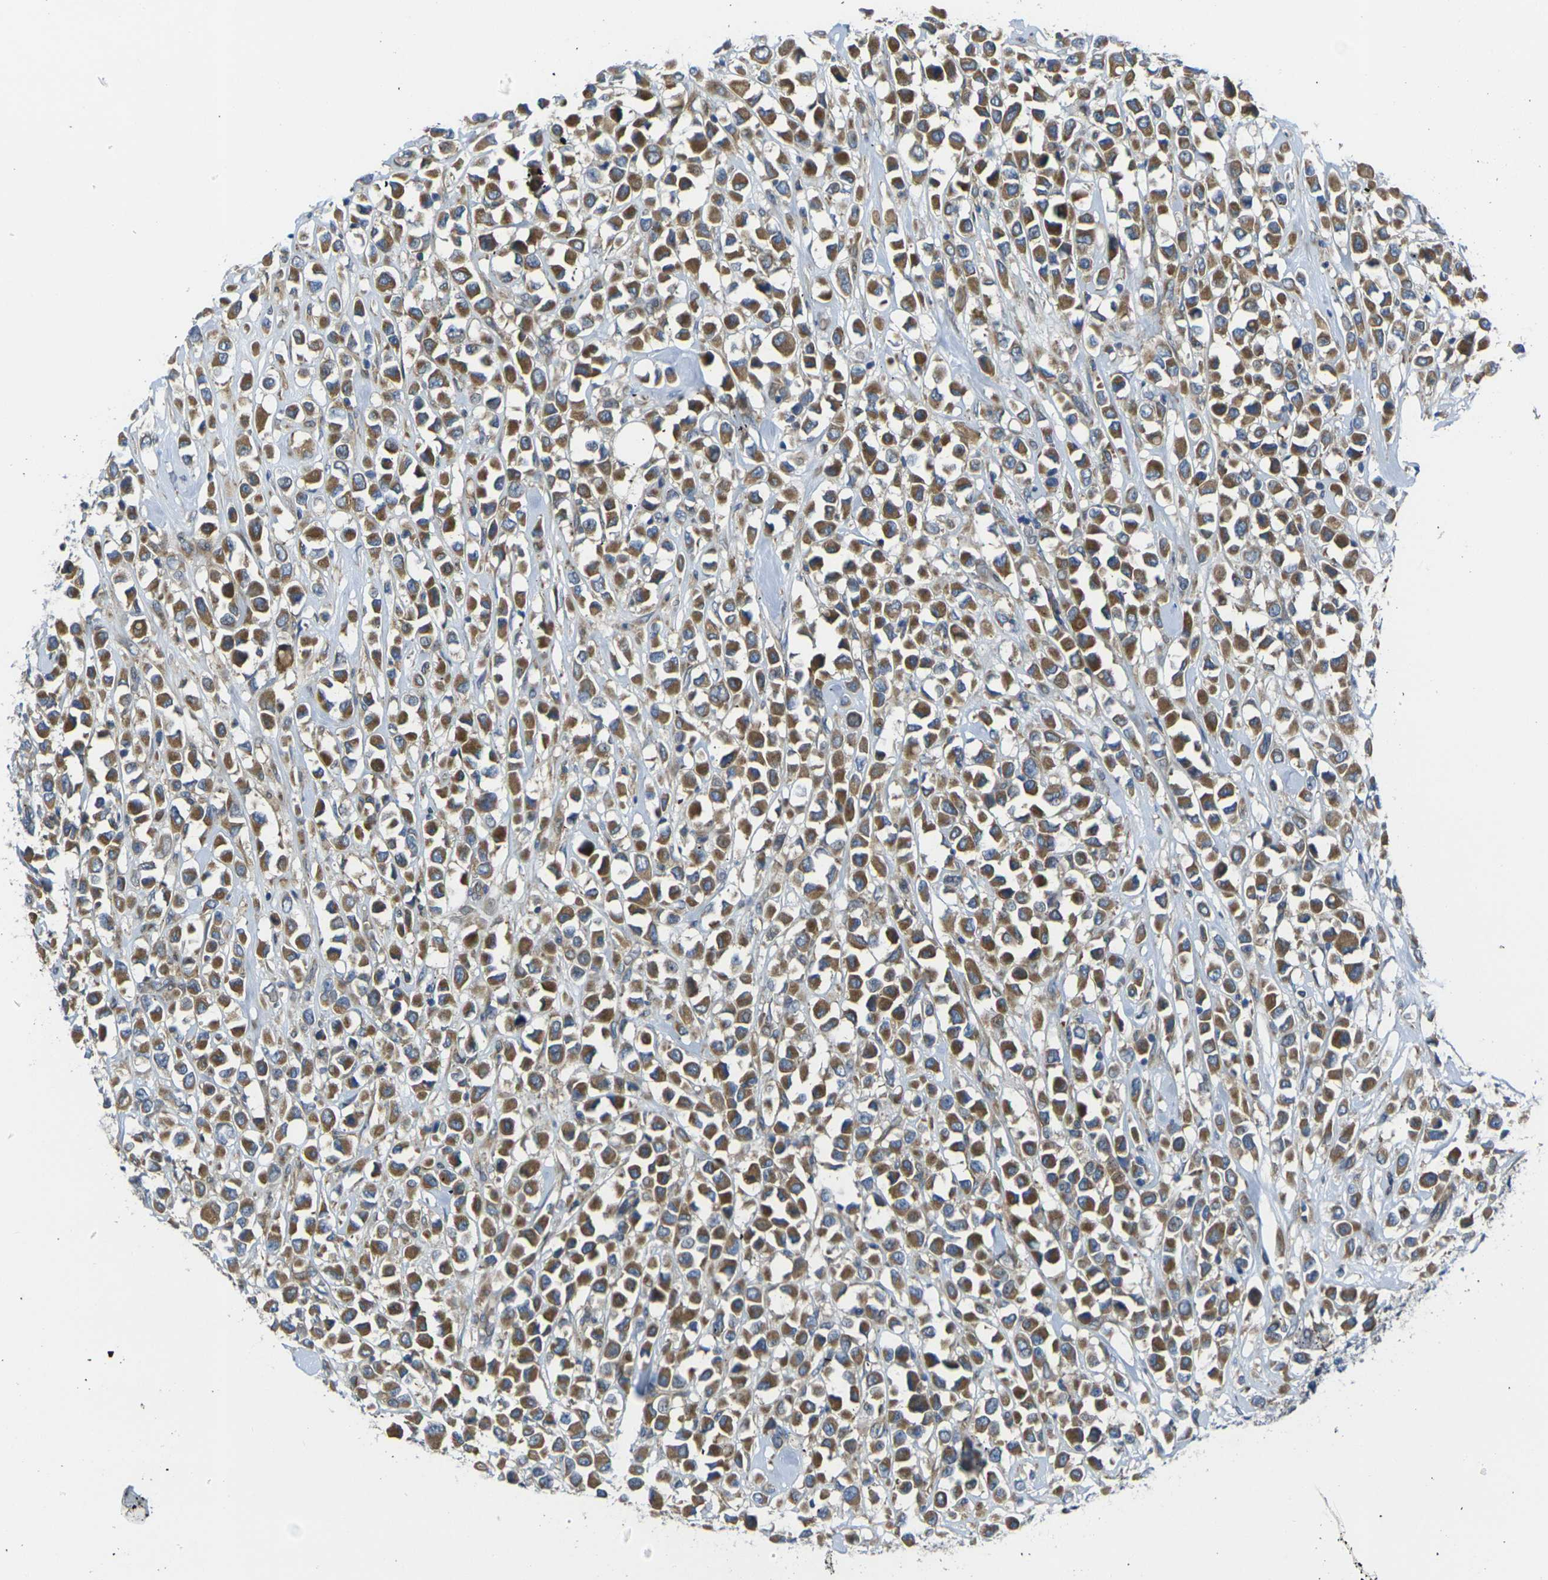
{"staining": {"intensity": "strong", "quantity": ">75%", "location": "cytoplasmic/membranous"}, "tissue": "breast cancer", "cell_type": "Tumor cells", "image_type": "cancer", "snomed": [{"axis": "morphology", "description": "Duct carcinoma"}, {"axis": "topography", "description": "Breast"}], "caption": "An image of human infiltrating ductal carcinoma (breast) stained for a protein exhibits strong cytoplasmic/membranous brown staining in tumor cells. (DAB (3,3'-diaminobenzidine) IHC with brightfield microscopy, high magnification).", "gene": "FZD1", "patient": {"sex": "female", "age": 61}}